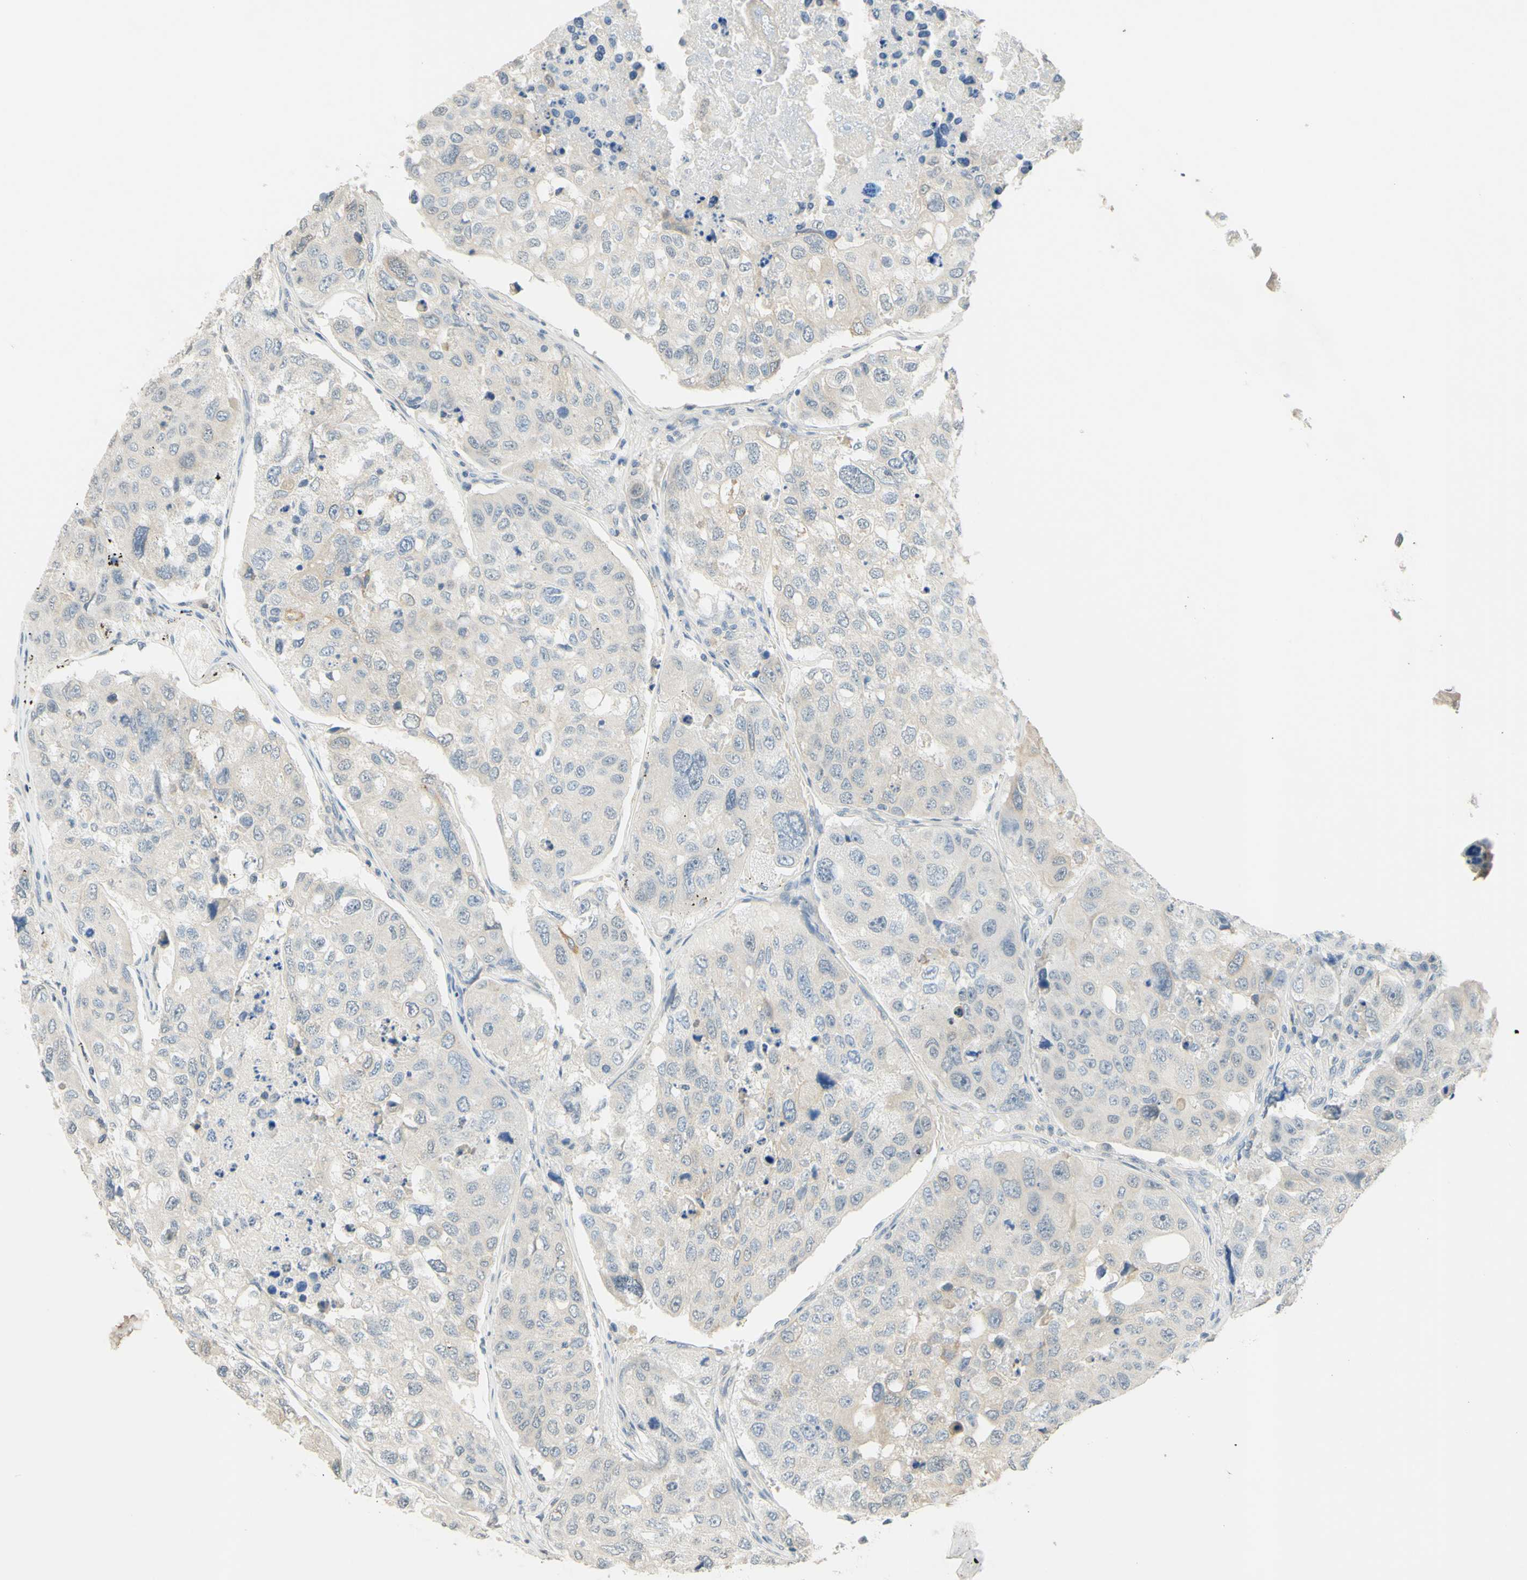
{"staining": {"intensity": "negative", "quantity": "none", "location": "none"}, "tissue": "urothelial cancer", "cell_type": "Tumor cells", "image_type": "cancer", "snomed": [{"axis": "morphology", "description": "Urothelial carcinoma, High grade"}, {"axis": "topography", "description": "Lymph node"}, {"axis": "topography", "description": "Urinary bladder"}], "caption": "Histopathology image shows no significant protein expression in tumor cells of urothelial cancer. Nuclei are stained in blue.", "gene": "MAG", "patient": {"sex": "male", "age": 51}}